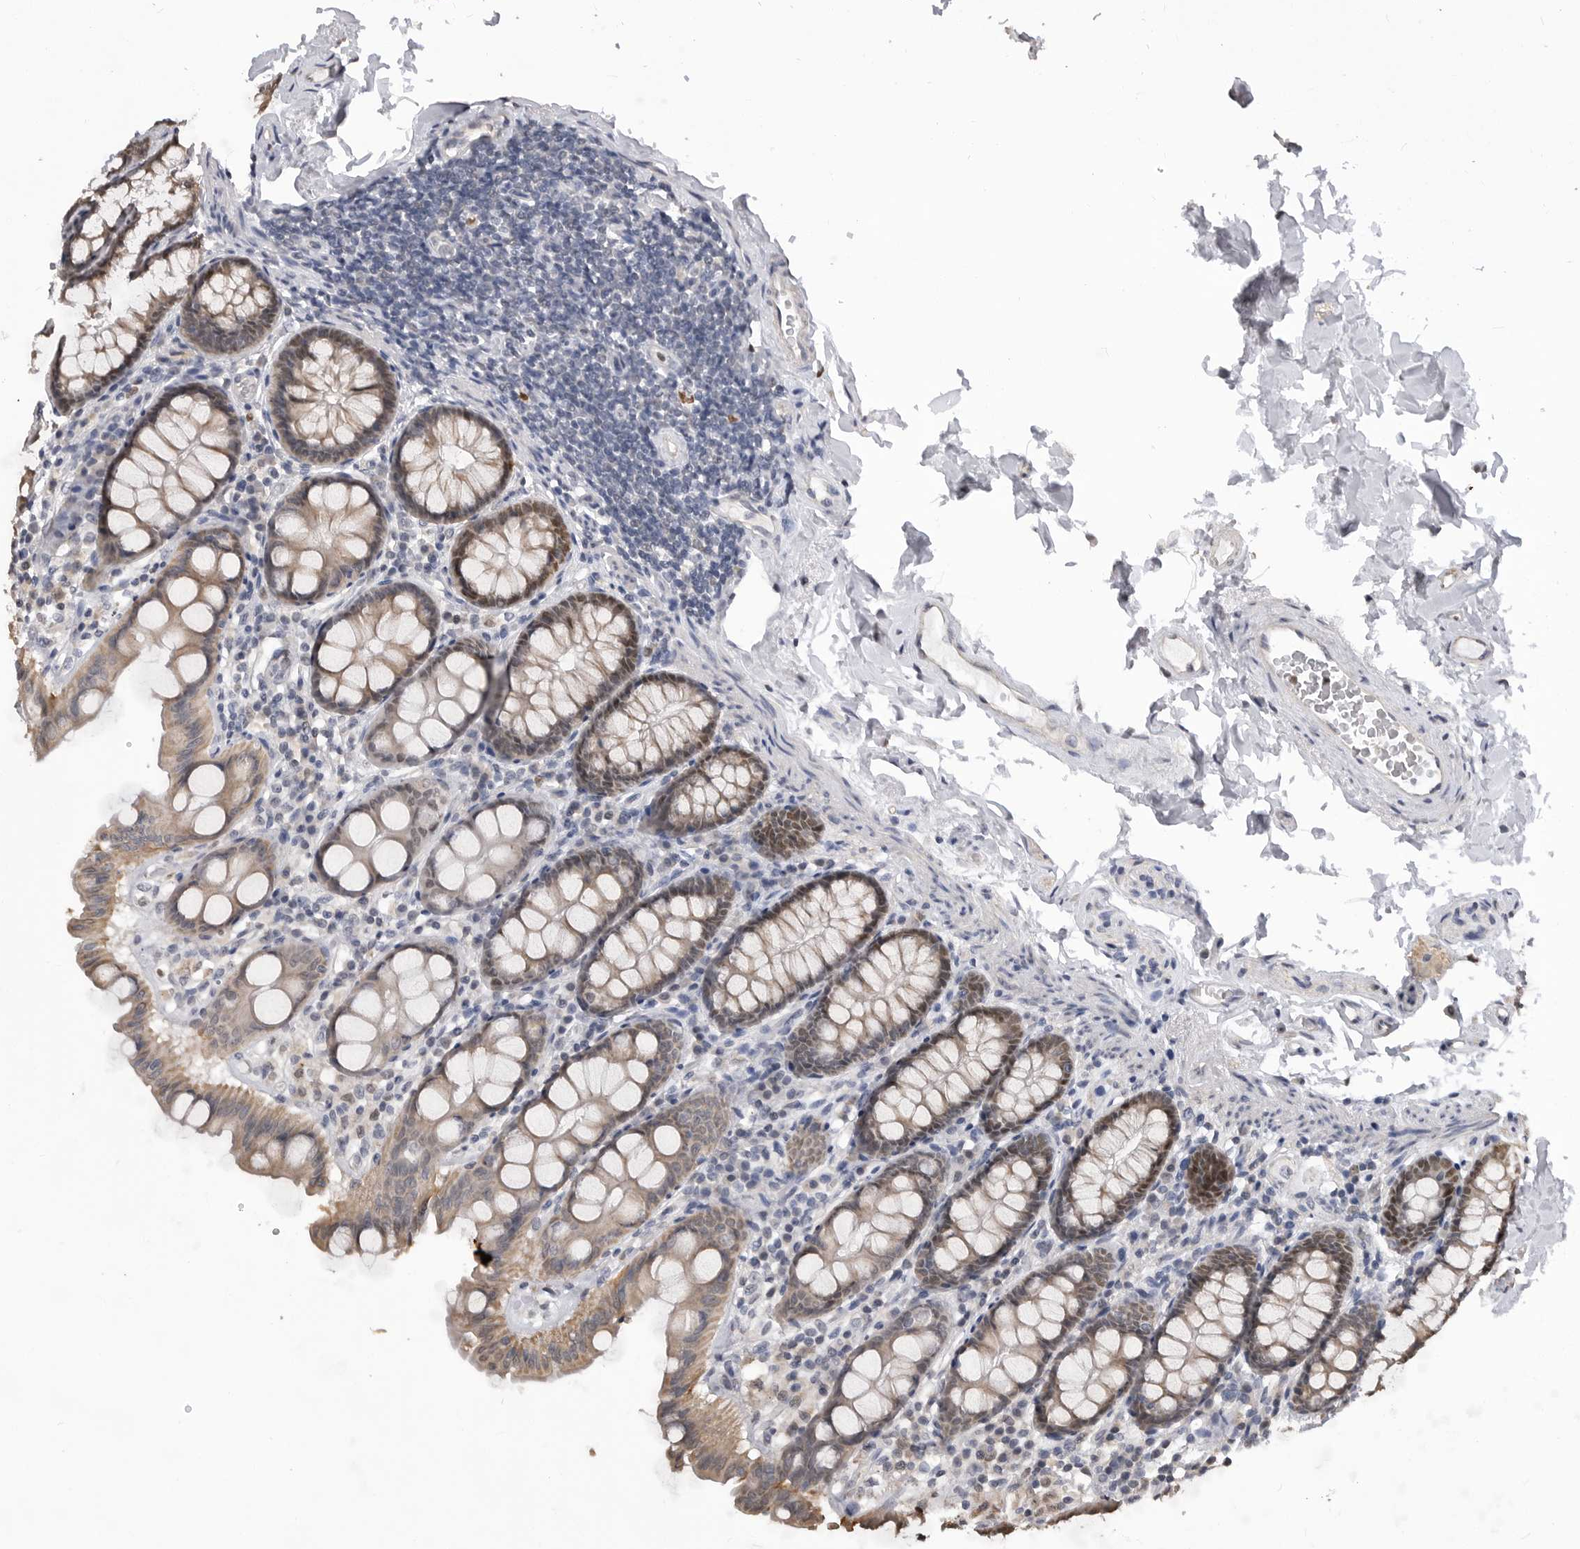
{"staining": {"intensity": "negative", "quantity": "none", "location": "none"}, "tissue": "colon", "cell_type": "Endothelial cells", "image_type": "normal", "snomed": [{"axis": "morphology", "description": "Normal tissue, NOS"}, {"axis": "topography", "description": "Colon"}, {"axis": "topography", "description": "Peripheral nerve tissue"}], "caption": "This is an immunohistochemistry (IHC) histopathology image of benign human colon. There is no positivity in endothelial cells.", "gene": "SMARCC1", "patient": {"sex": "female", "age": 61}}